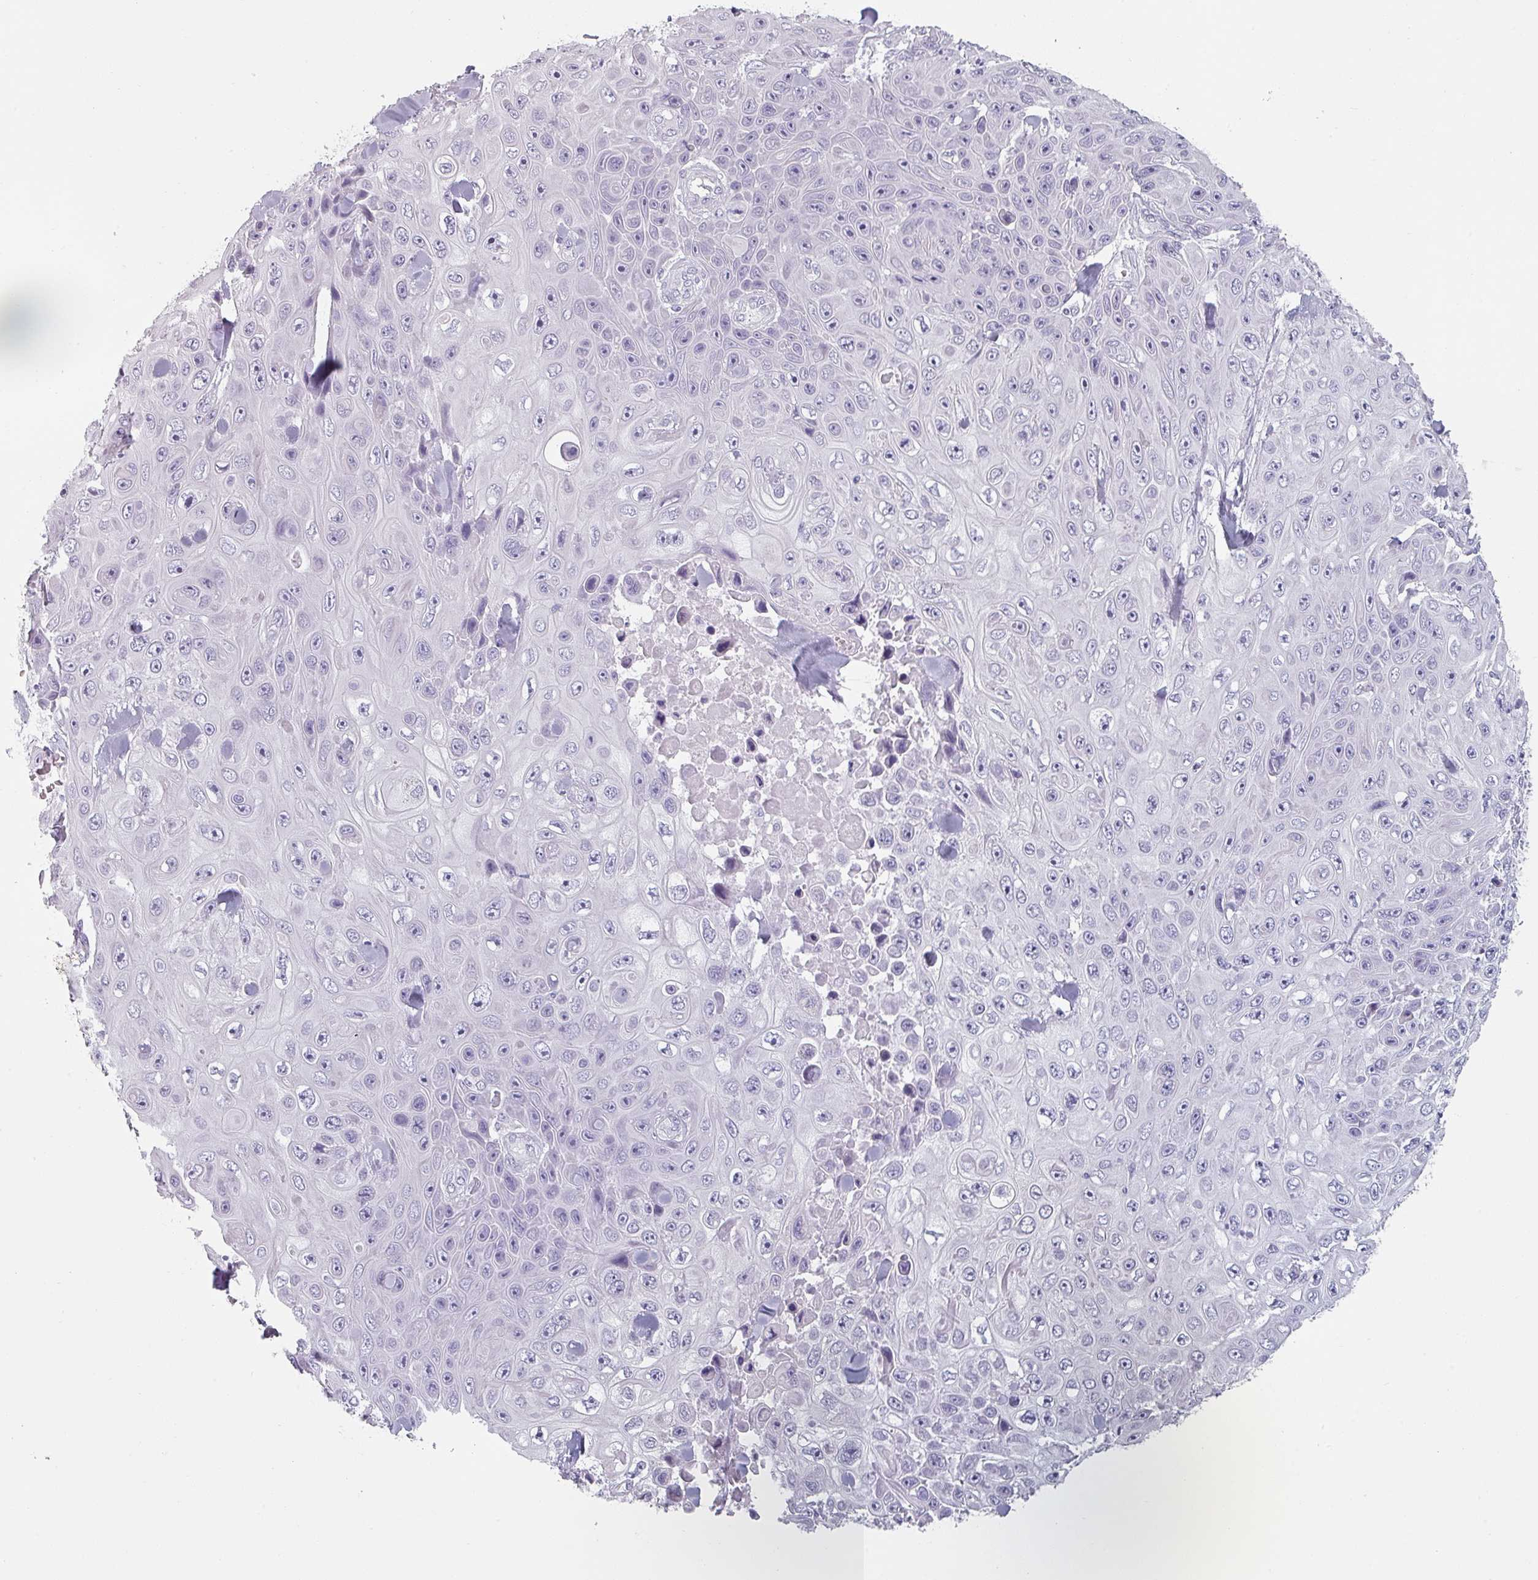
{"staining": {"intensity": "negative", "quantity": "none", "location": "none"}, "tissue": "skin cancer", "cell_type": "Tumor cells", "image_type": "cancer", "snomed": [{"axis": "morphology", "description": "Squamous cell carcinoma, NOS"}, {"axis": "topography", "description": "Skin"}], "caption": "An image of human skin squamous cell carcinoma is negative for staining in tumor cells.", "gene": "SFTPA1", "patient": {"sex": "male", "age": 82}}